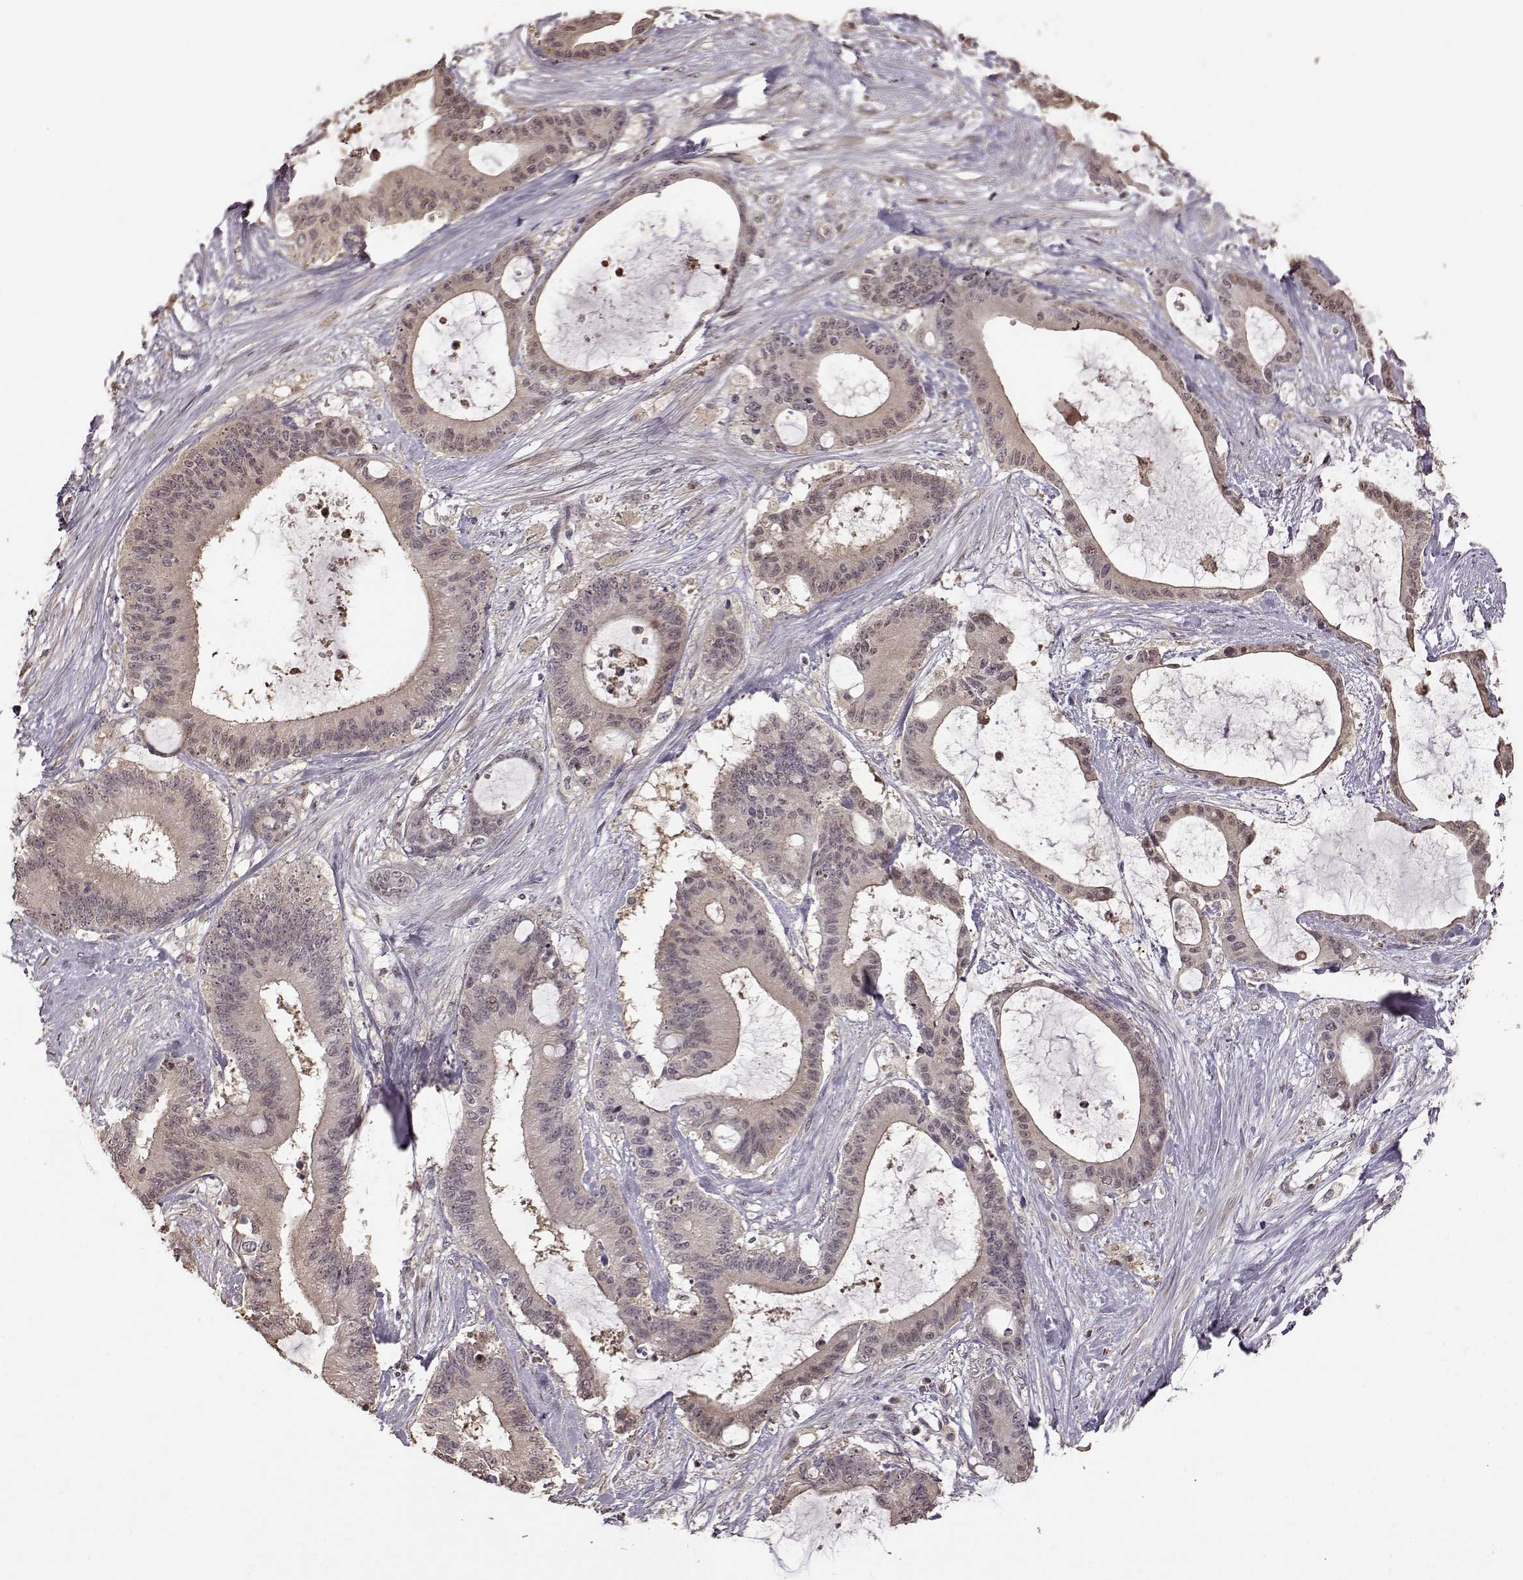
{"staining": {"intensity": "negative", "quantity": "none", "location": "none"}, "tissue": "liver cancer", "cell_type": "Tumor cells", "image_type": "cancer", "snomed": [{"axis": "morphology", "description": "Normal tissue, NOS"}, {"axis": "morphology", "description": "Cholangiocarcinoma"}, {"axis": "topography", "description": "Liver"}, {"axis": "topography", "description": "Peripheral nerve tissue"}], "caption": "A micrograph of cholangiocarcinoma (liver) stained for a protein reveals no brown staining in tumor cells.", "gene": "CRB1", "patient": {"sex": "female", "age": 73}}